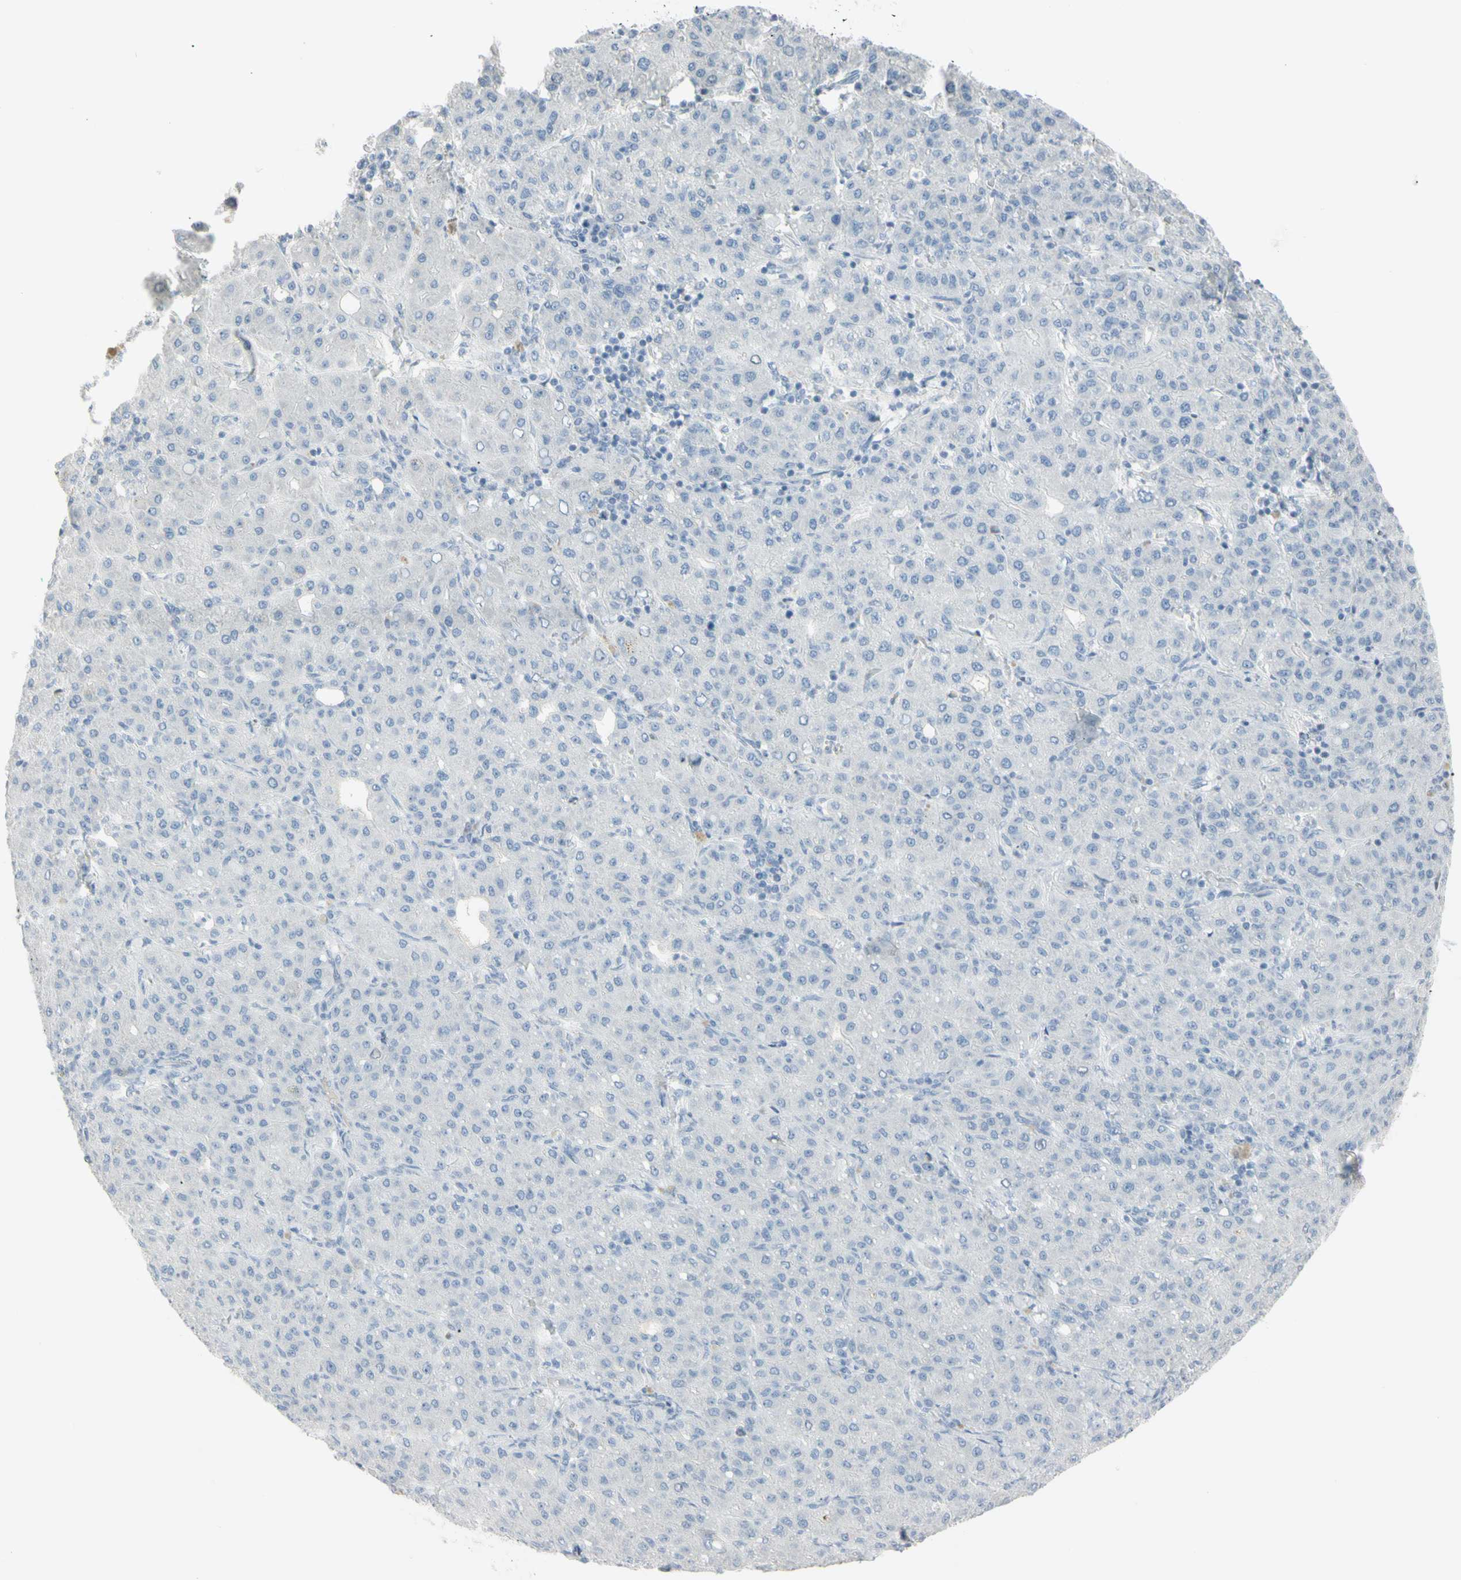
{"staining": {"intensity": "negative", "quantity": "none", "location": "none"}, "tissue": "liver cancer", "cell_type": "Tumor cells", "image_type": "cancer", "snomed": [{"axis": "morphology", "description": "Carcinoma, Hepatocellular, NOS"}, {"axis": "topography", "description": "Liver"}], "caption": "Immunohistochemistry of human liver hepatocellular carcinoma reveals no positivity in tumor cells.", "gene": "PIP", "patient": {"sex": "male", "age": 65}}